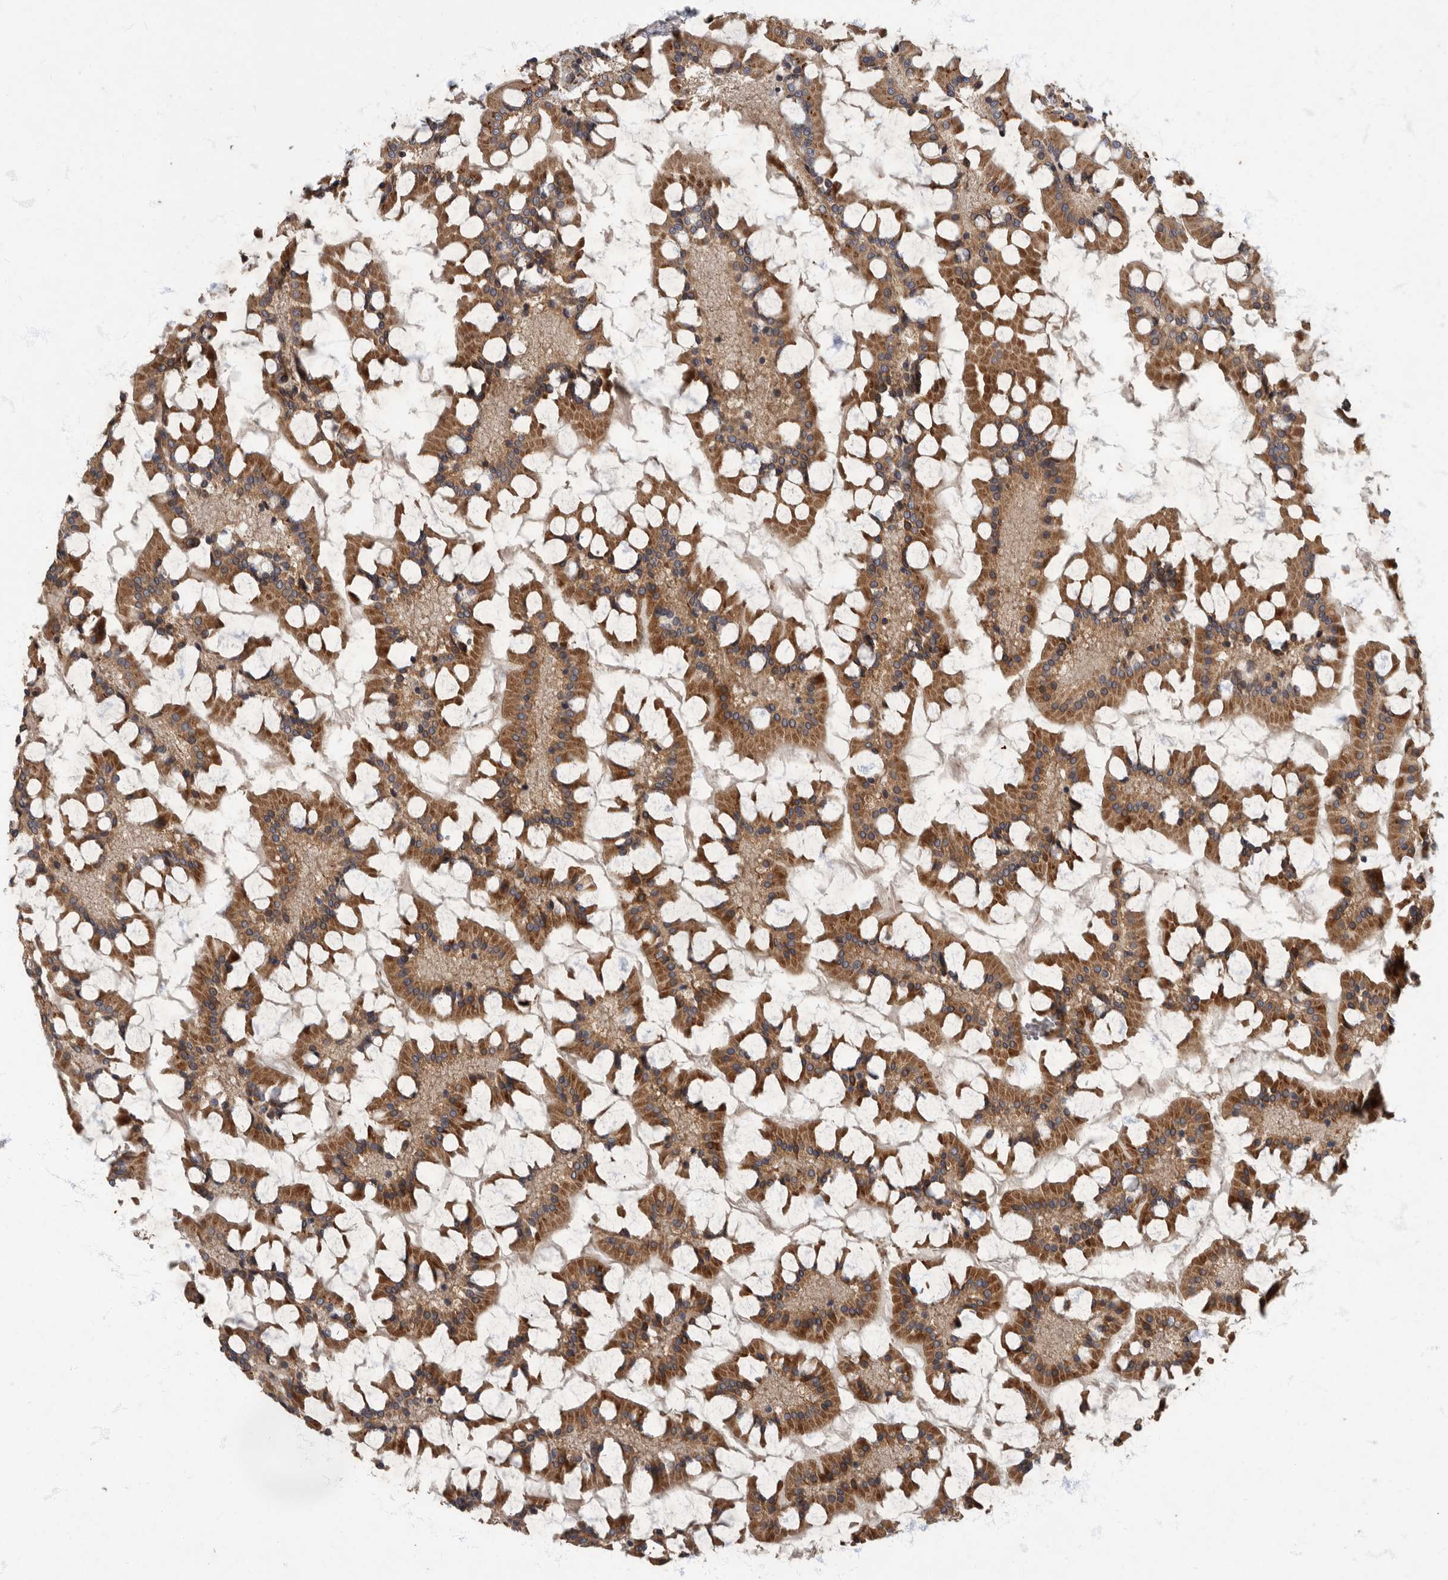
{"staining": {"intensity": "moderate", "quantity": ">75%", "location": "cytoplasmic/membranous"}, "tissue": "small intestine", "cell_type": "Glandular cells", "image_type": "normal", "snomed": [{"axis": "morphology", "description": "Normal tissue, NOS"}, {"axis": "topography", "description": "Small intestine"}], "caption": "Immunohistochemical staining of unremarkable human small intestine demonstrates medium levels of moderate cytoplasmic/membranous expression in about >75% of glandular cells. (Stains: DAB (3,3'-diaminobenzidine) in brown, nuclei in blue, Microscopy: brightfield microscopy at high magnification).", "gene": "IQCK", "patient": {"sex": "male", "age": 41}}